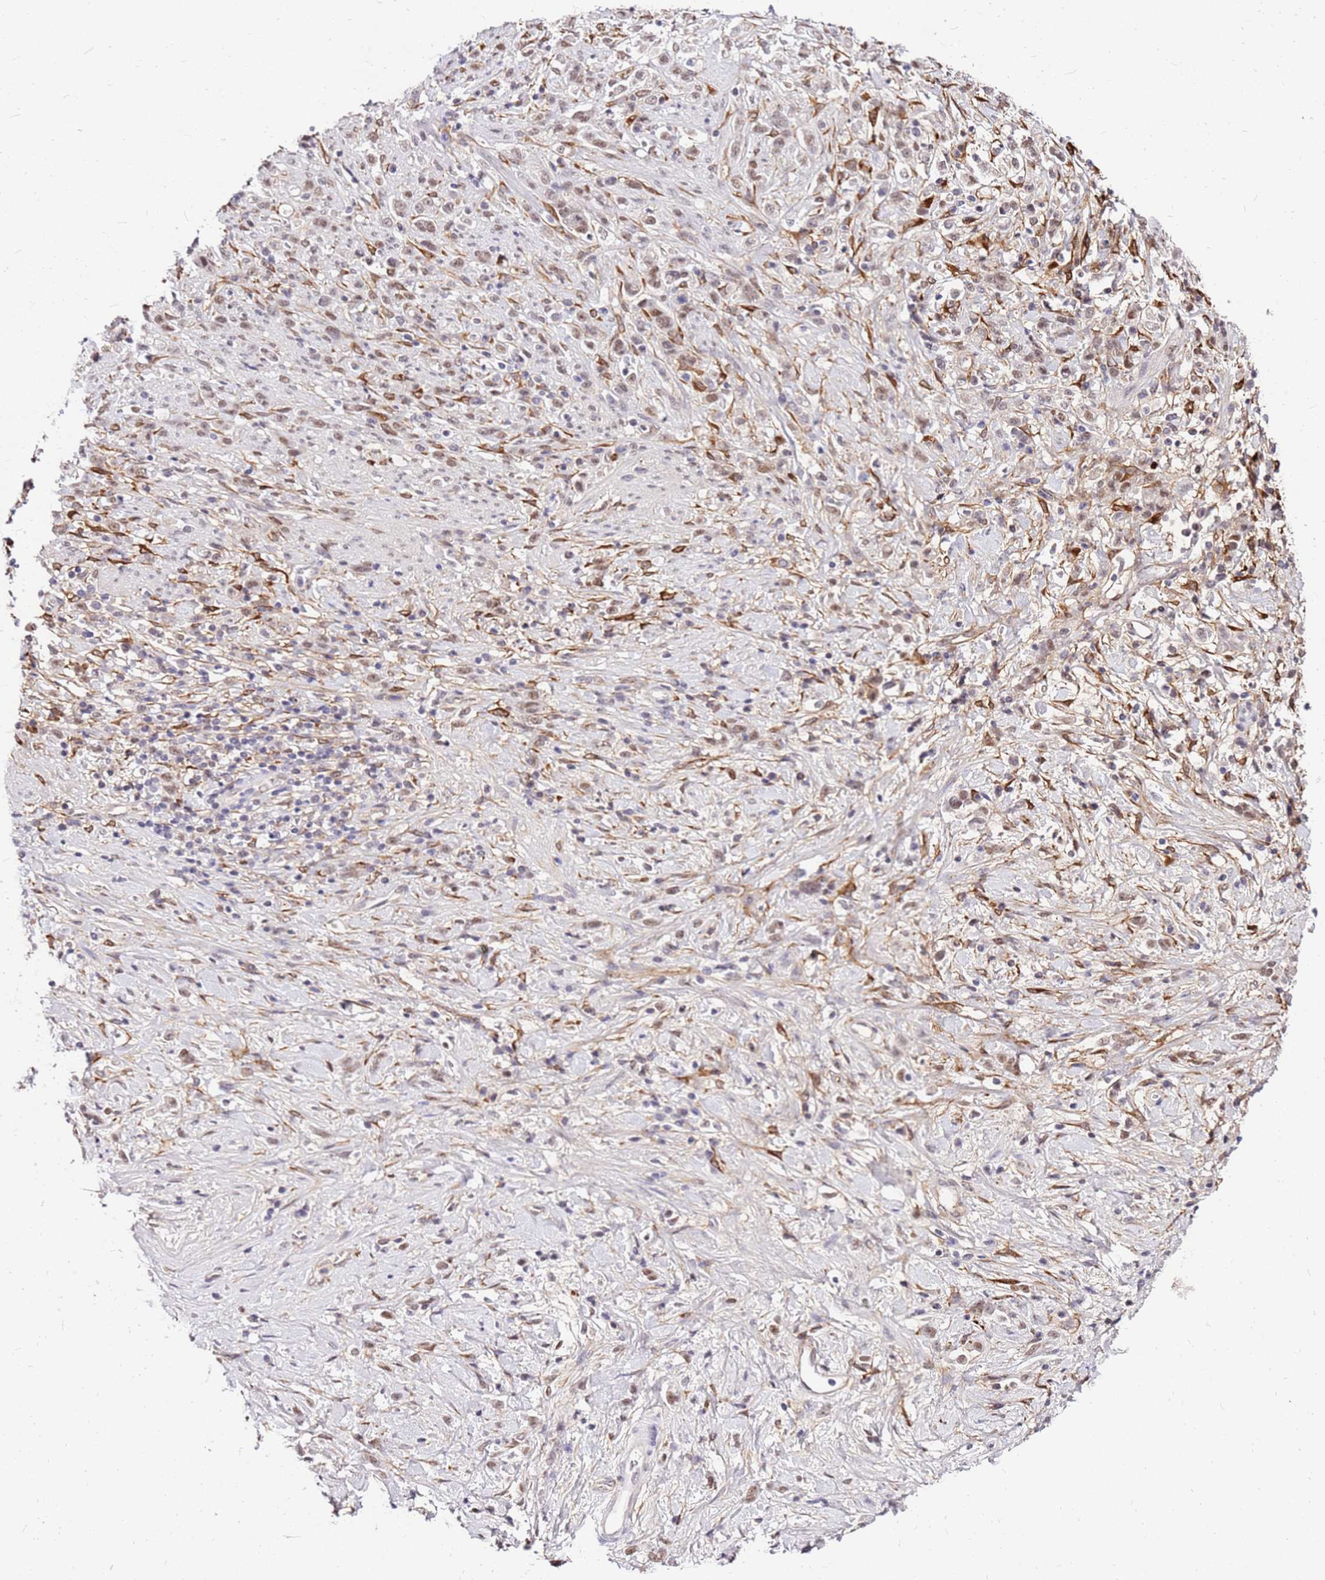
{"staining": {"intensity": "weak", "quantity": ">75%", "location": "nuclear"}, "tissue": "stomach cancer", "cell_type": "Tumor cells", "image_type": "cancer", "snomed": [{"axis": "morphology", "description": "Adenocarcinoma, NOS"}, {"axis": "topography", "description": "Stomach"}], "caption": "An IHC micrograph of tumor tissue is shown. Protein staining in brown shows weak nuclear positivity in stomach cancer (adenocarcinoma) within tumor cells.", "gene": "ALDH1A3", "patient": {"sex": "female", "age": 60}}